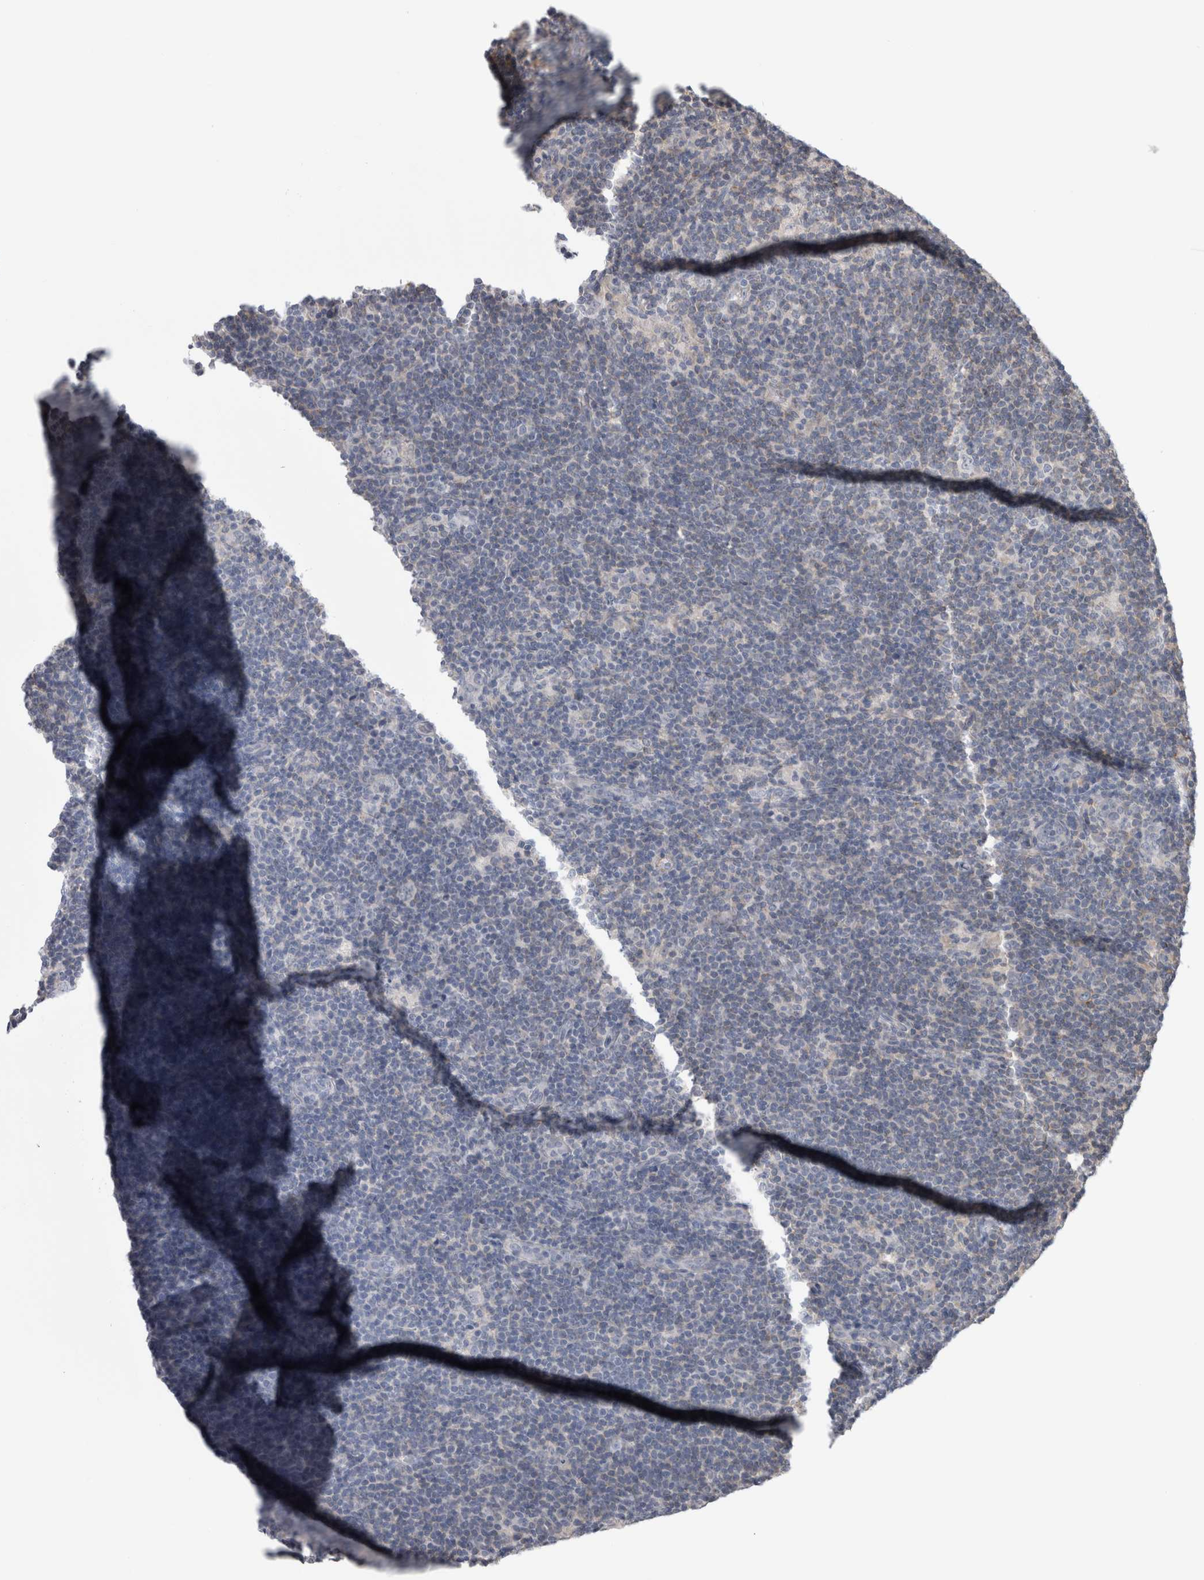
{"staining": {"intensity": "negative", "quantity": "none", "location": "none"}, "tissue": "lymphoma", "cell_type": "Tumor cells", "image_type": "cancer", "snomed": [{"axis": "morphology", "description": "Hodgkin's disease, NOS"}, {"axis": "topography", "description": "Lymph node"}], "caption": "DAB immunohistochemical staining of Hodgkin's disease exhibits no significant positivity in tumor cells.", "gene": "SMAP2", "patient": {"sex": "female", "age": 57}}